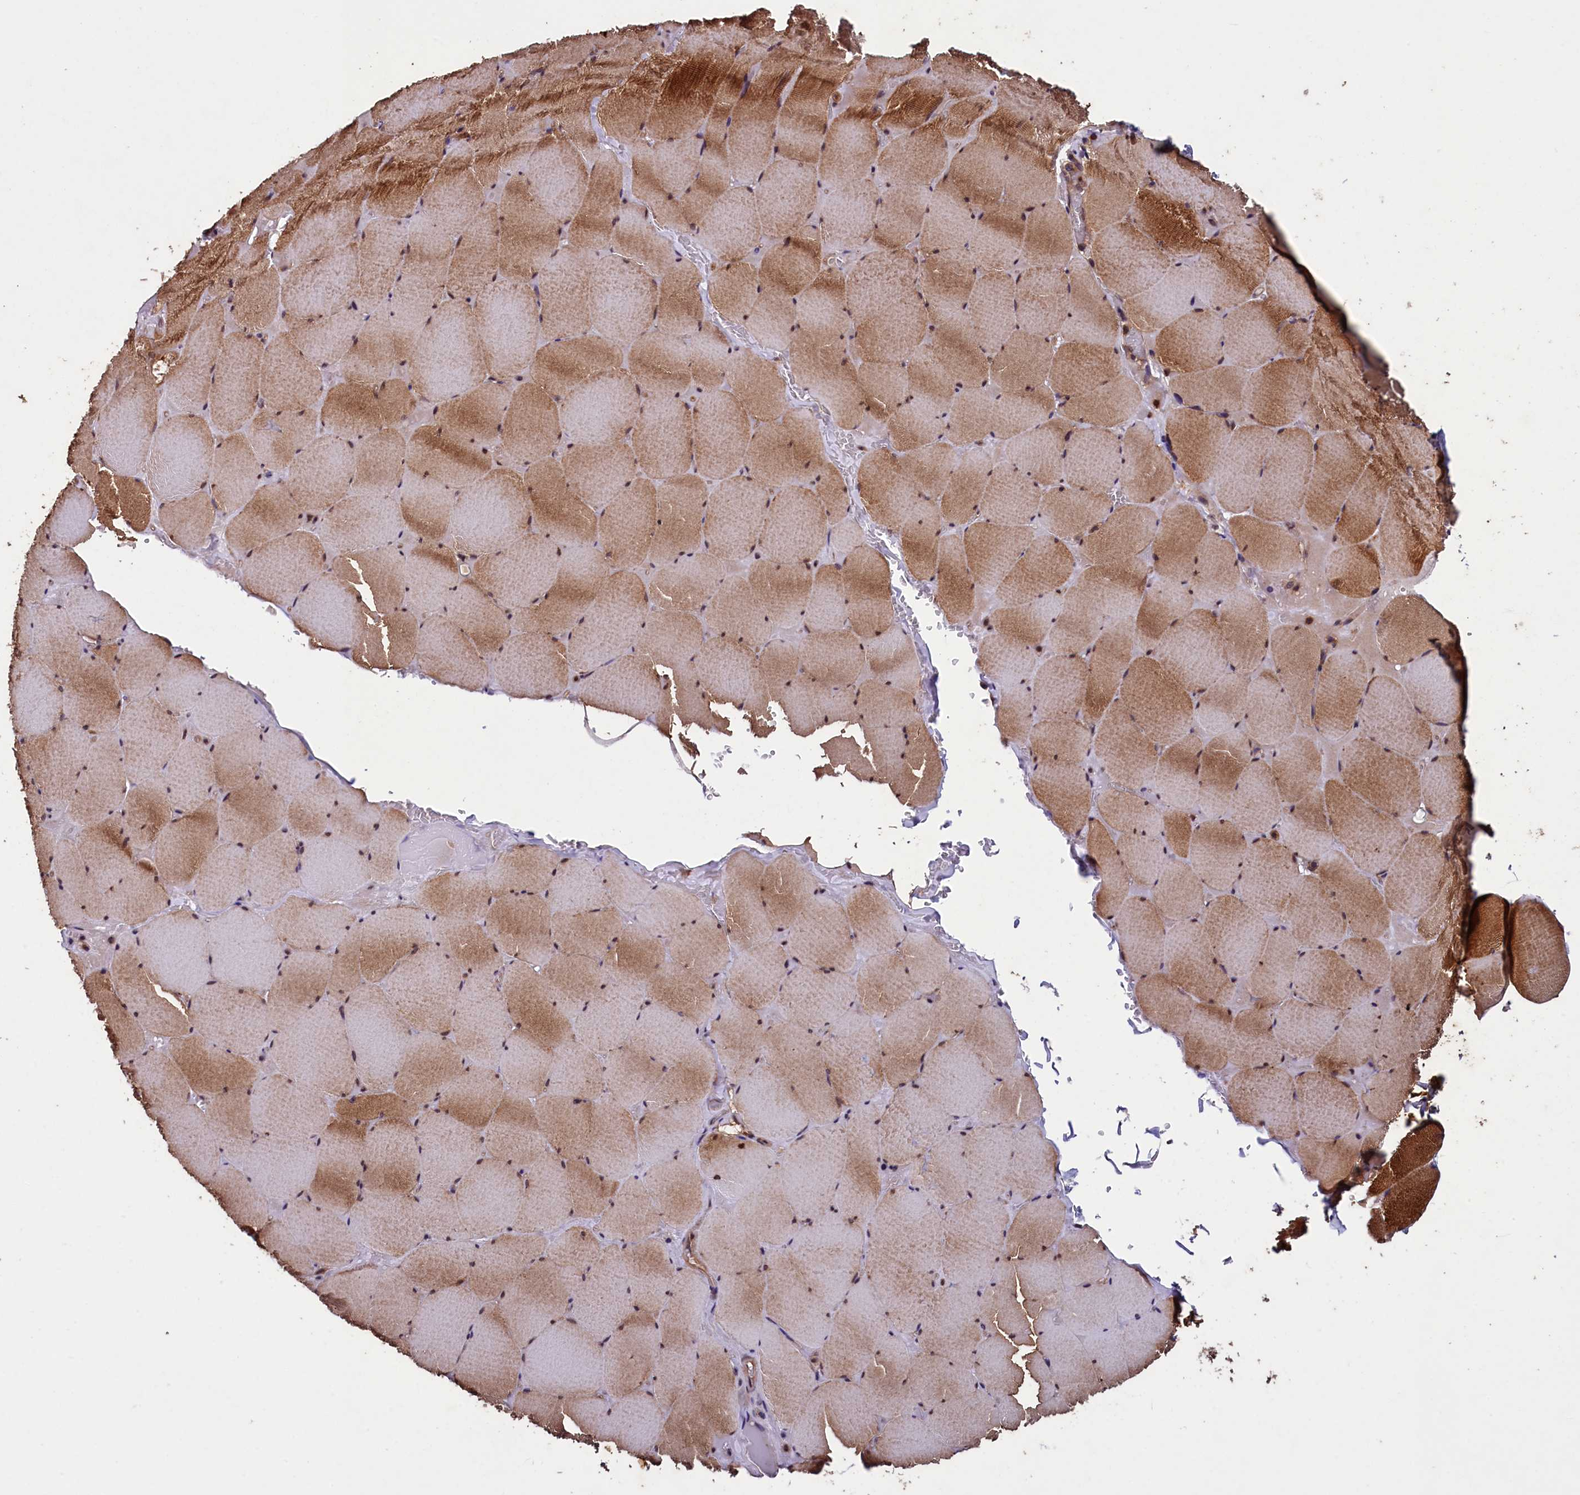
{"staining": {"intensity": "strong", "quantity": "25%-75%", "location": "cytoplasmic/membranous"}, "tissue": "skeletal muscle", "cell_type": "Myocytes", "image_type": "normal", "snomed": [{"axis": "morphology", "description": "Normal tissue, NOS"}, {"axis": "topography", "description": "Skeletal muscle"}, {"axis": "topography", "description": "Head-Neck"}], "caption": "DAB immunohistochemical staining of unremarkable skeletal muscle displays strong cytoplasmic/membranous protein positivity in approximately 25%-75% of myocytes.", "gene": "BLTP3B", "patient": {"sex": "male", "age": 66}}